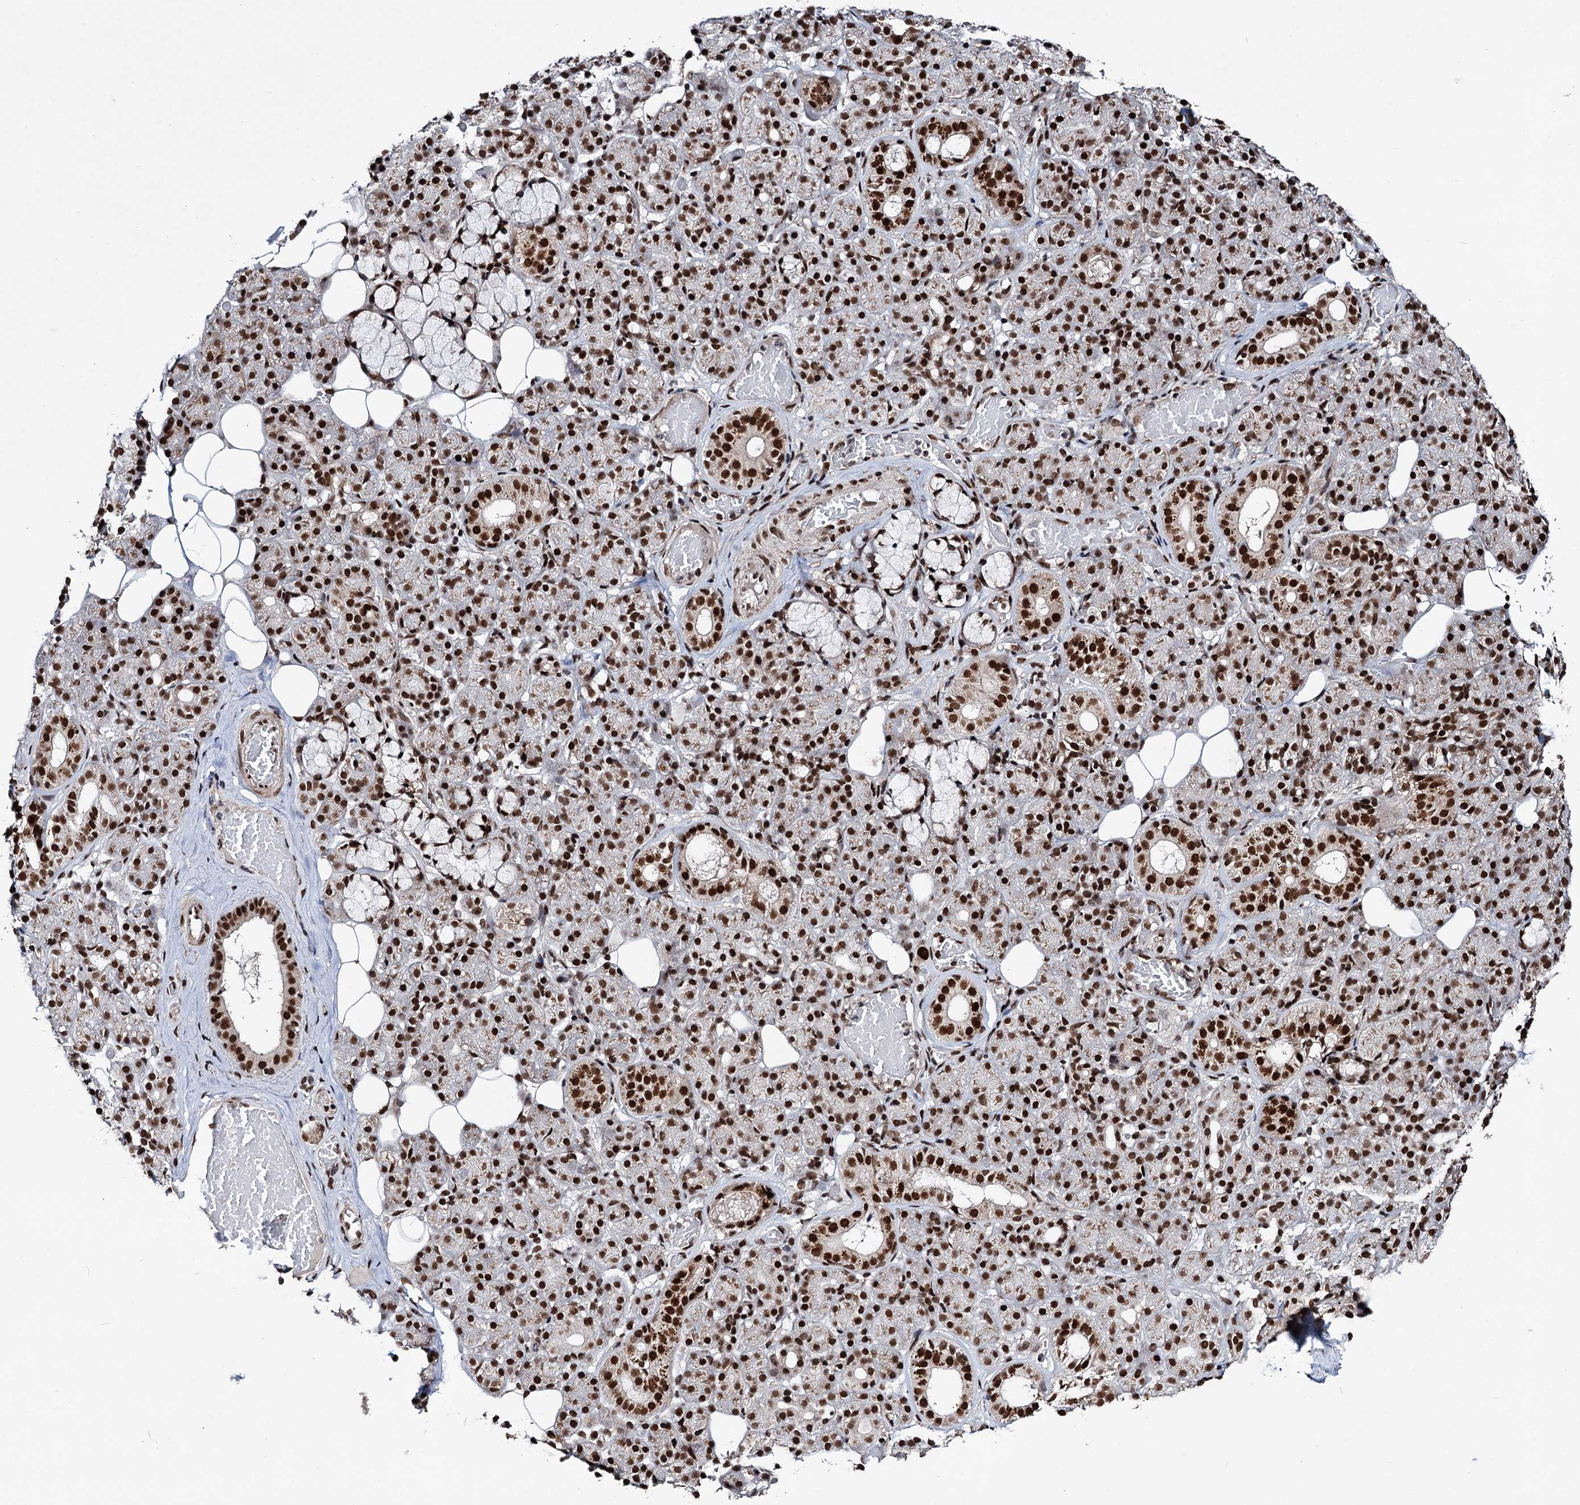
{"staining": {"intensity": "strong", "quantity": ">75%", "location": "nuclear"}, "tissue": "salivary gland", "cell_type": "Glandular cells", "image_type": "normal", "snomed": [{"axis": "morphology", "description": "Normal tissue, NOS"}, {"axis": "topography", "description": "Salivary gland"}], "caption": "Immunohistochemistry of normal human salivary gland reveals high levels of strong nuclear staining in approximately >75% of glandular cells.", "gene": "MATR3", "patient": {"sex": "male", "age": 63}}